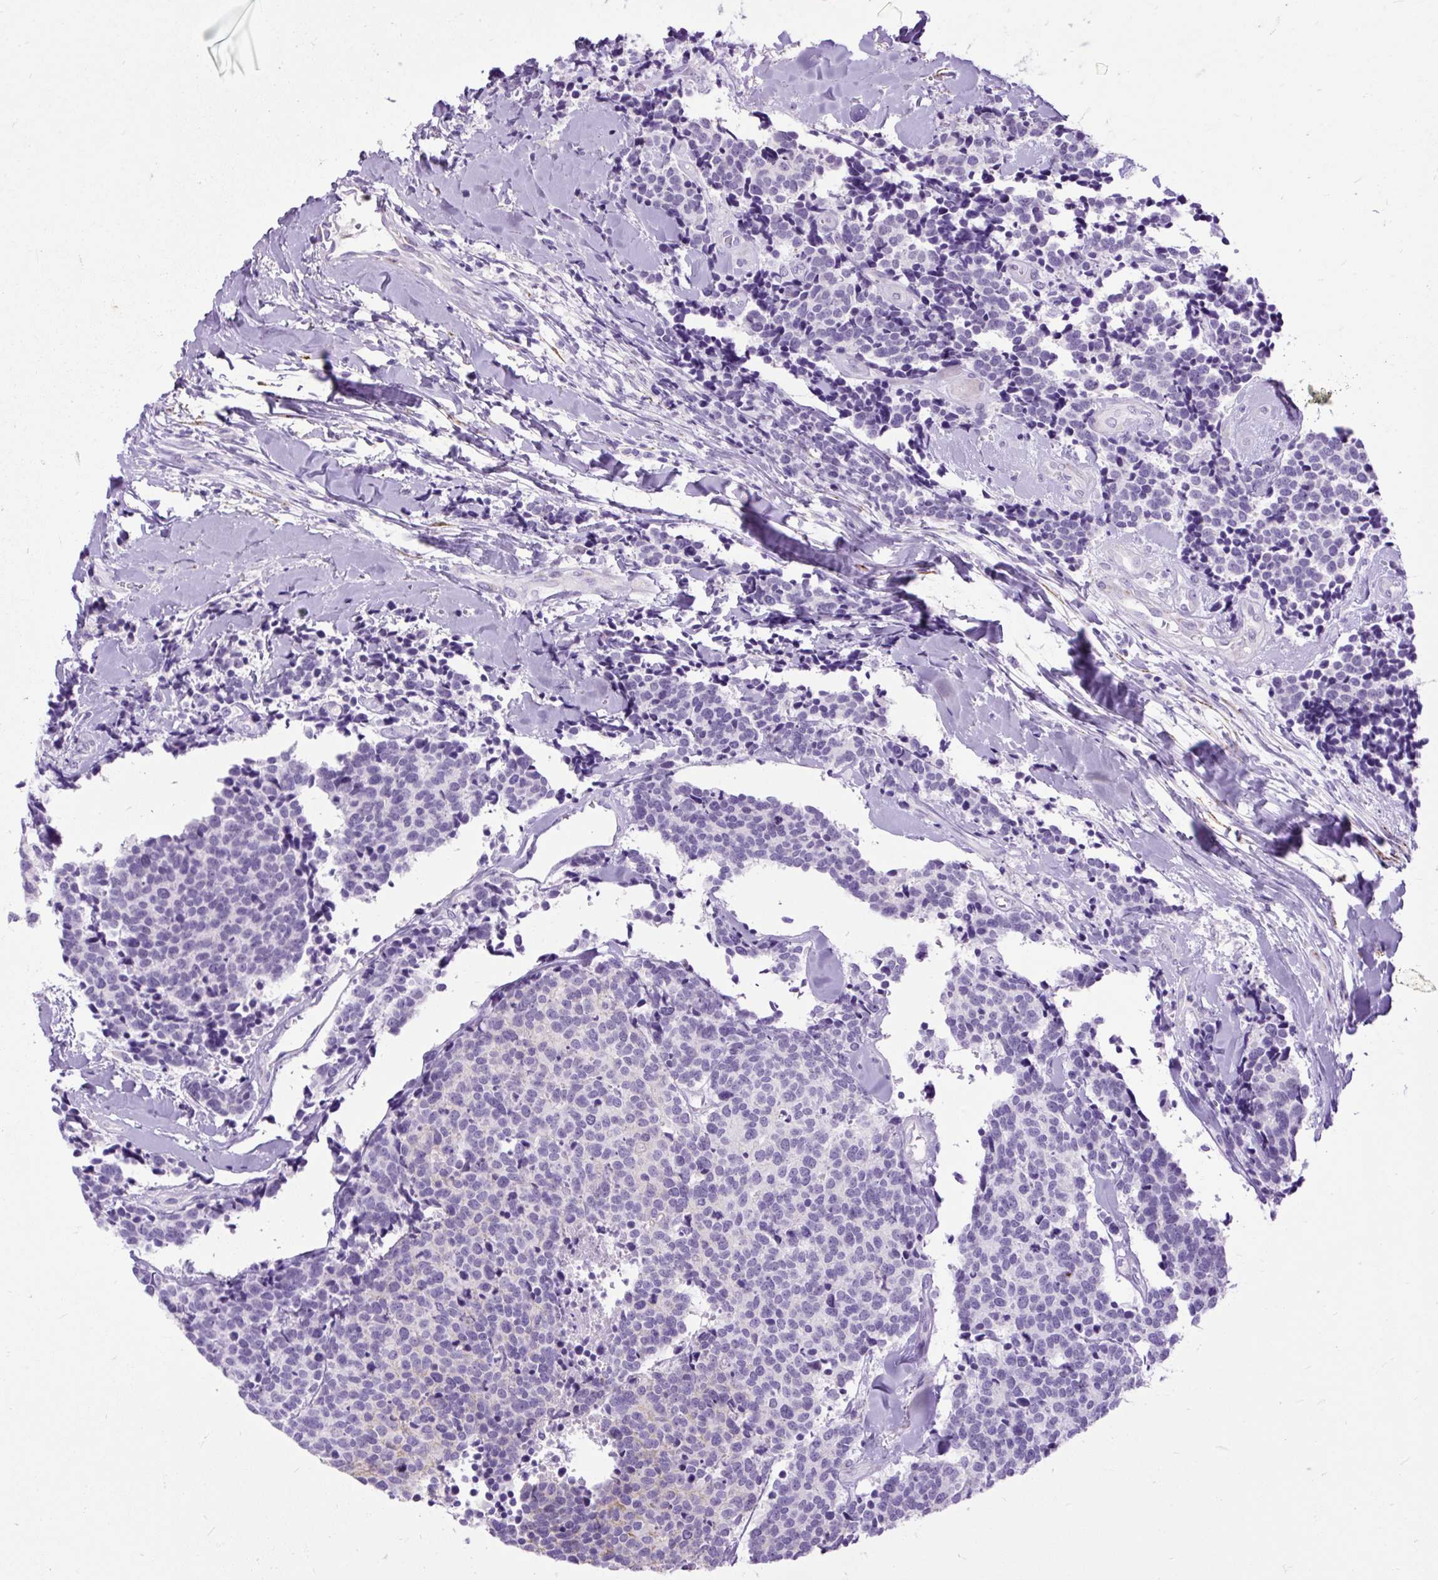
{"staining": {"intensity": "negative", "quantity": "none", "location": "none"}, "tissue": "carcinoid", "cell_type": "Tumor cells", "image_type": "cancer", "snomed": [{"axis": "morphology", "description": "Carcinoid, malignant, NOS"}, {"axis": "topography", "description": "Skin"}], "caption": "This photomicrograph is of carcinoid stained with IHC to label a protein in brown with the nuclei are counter-stained blue. There is no staining in tumor cells.", "gene": "ZNF256", "patient": {"sex": "female", "age": 79}}